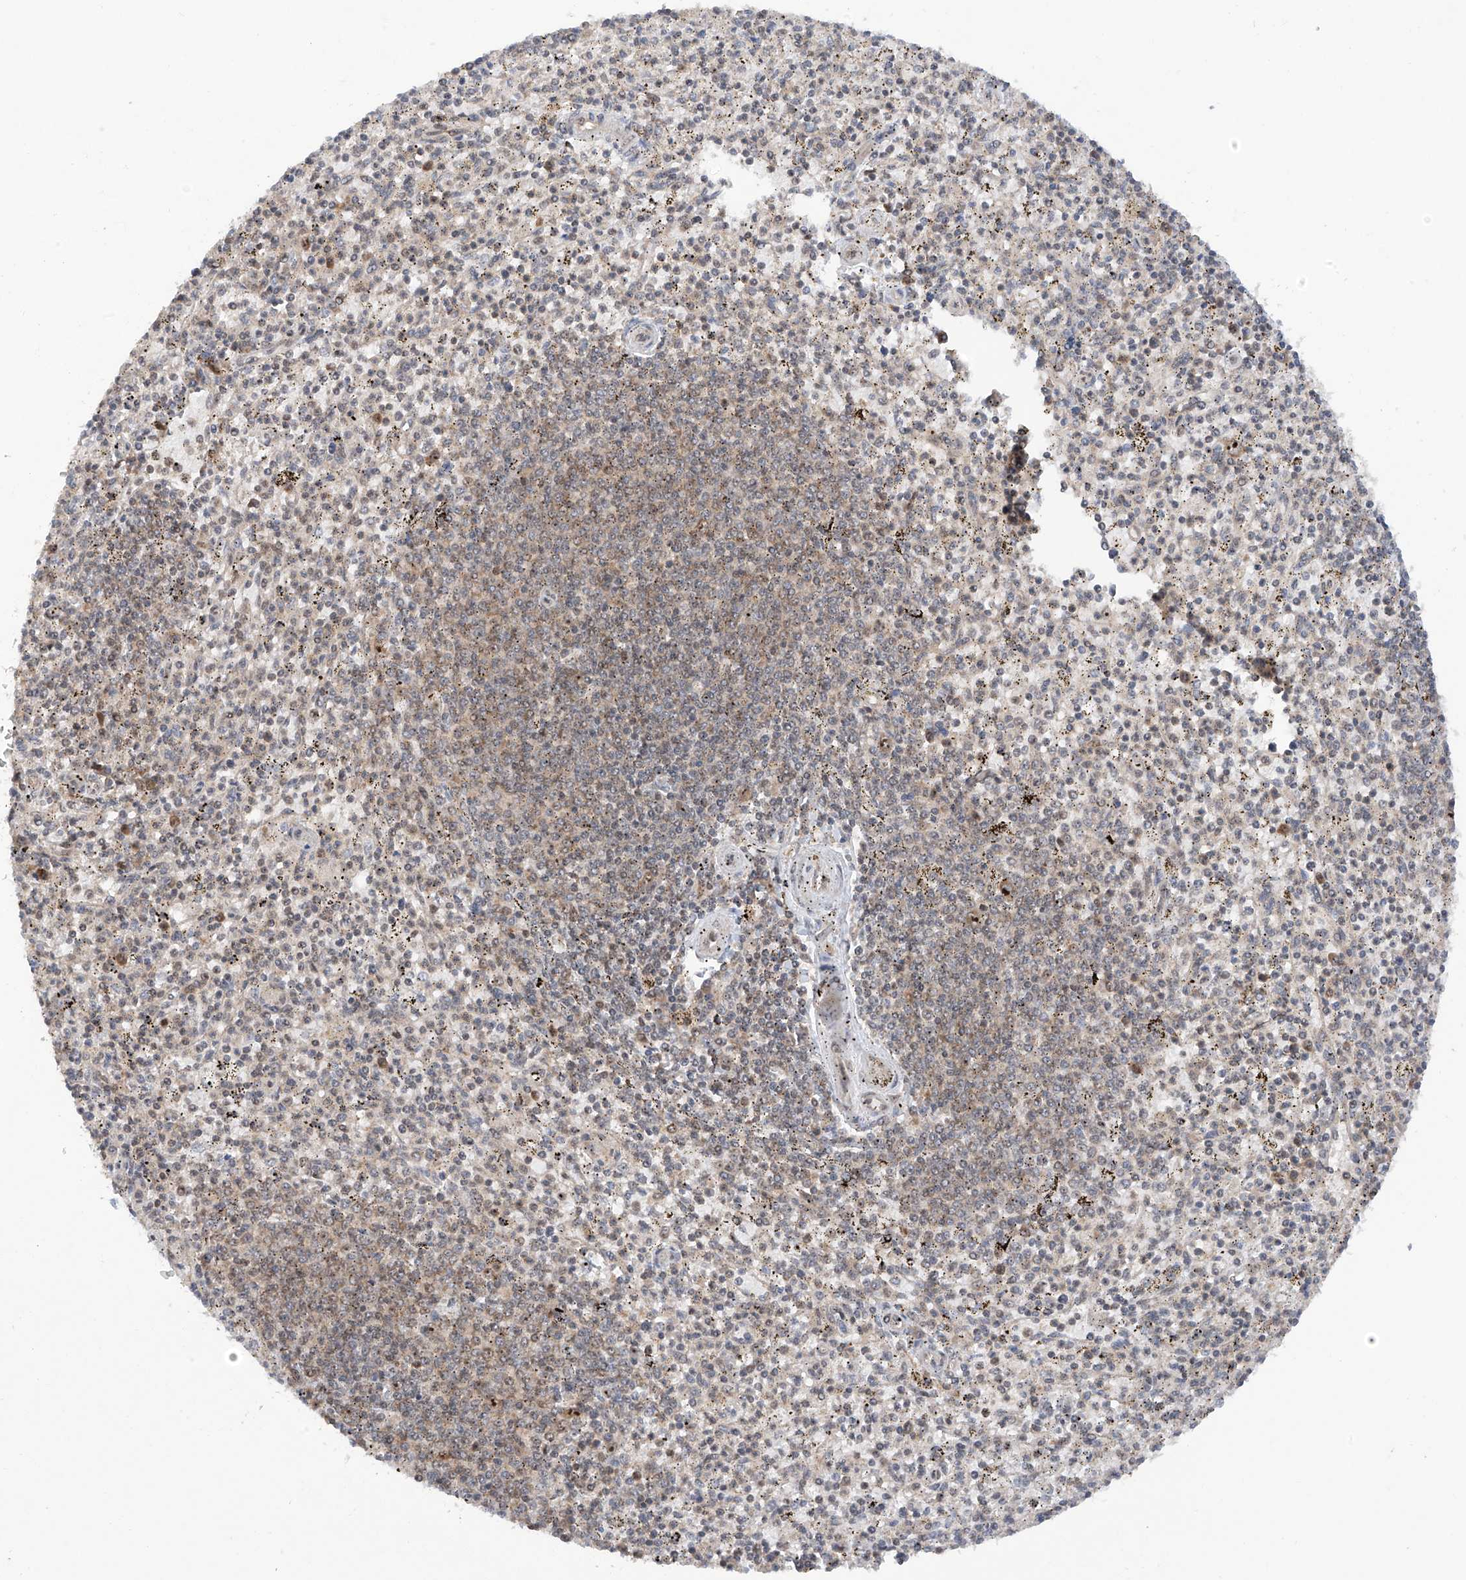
{"staining": {"intensity": "negative", "quantity": "none", "location": "none"}, "tissue": "spleen", "cell_type": "Cells in red pulp", "image_type": "normal", "snomed": [{"axis": "morphology", "description": "Normal tissue, NOS"}, {"axis": "topography", "description": "Spleen"}], "caption": "The IHC micrograph has no significant staining in cells in red pulp of spleen. (DAB IHC visualized using brightfield microscopy, high magnification).", "gene": "C1orf131", "patient": {"sex": "male", "age": 72}}